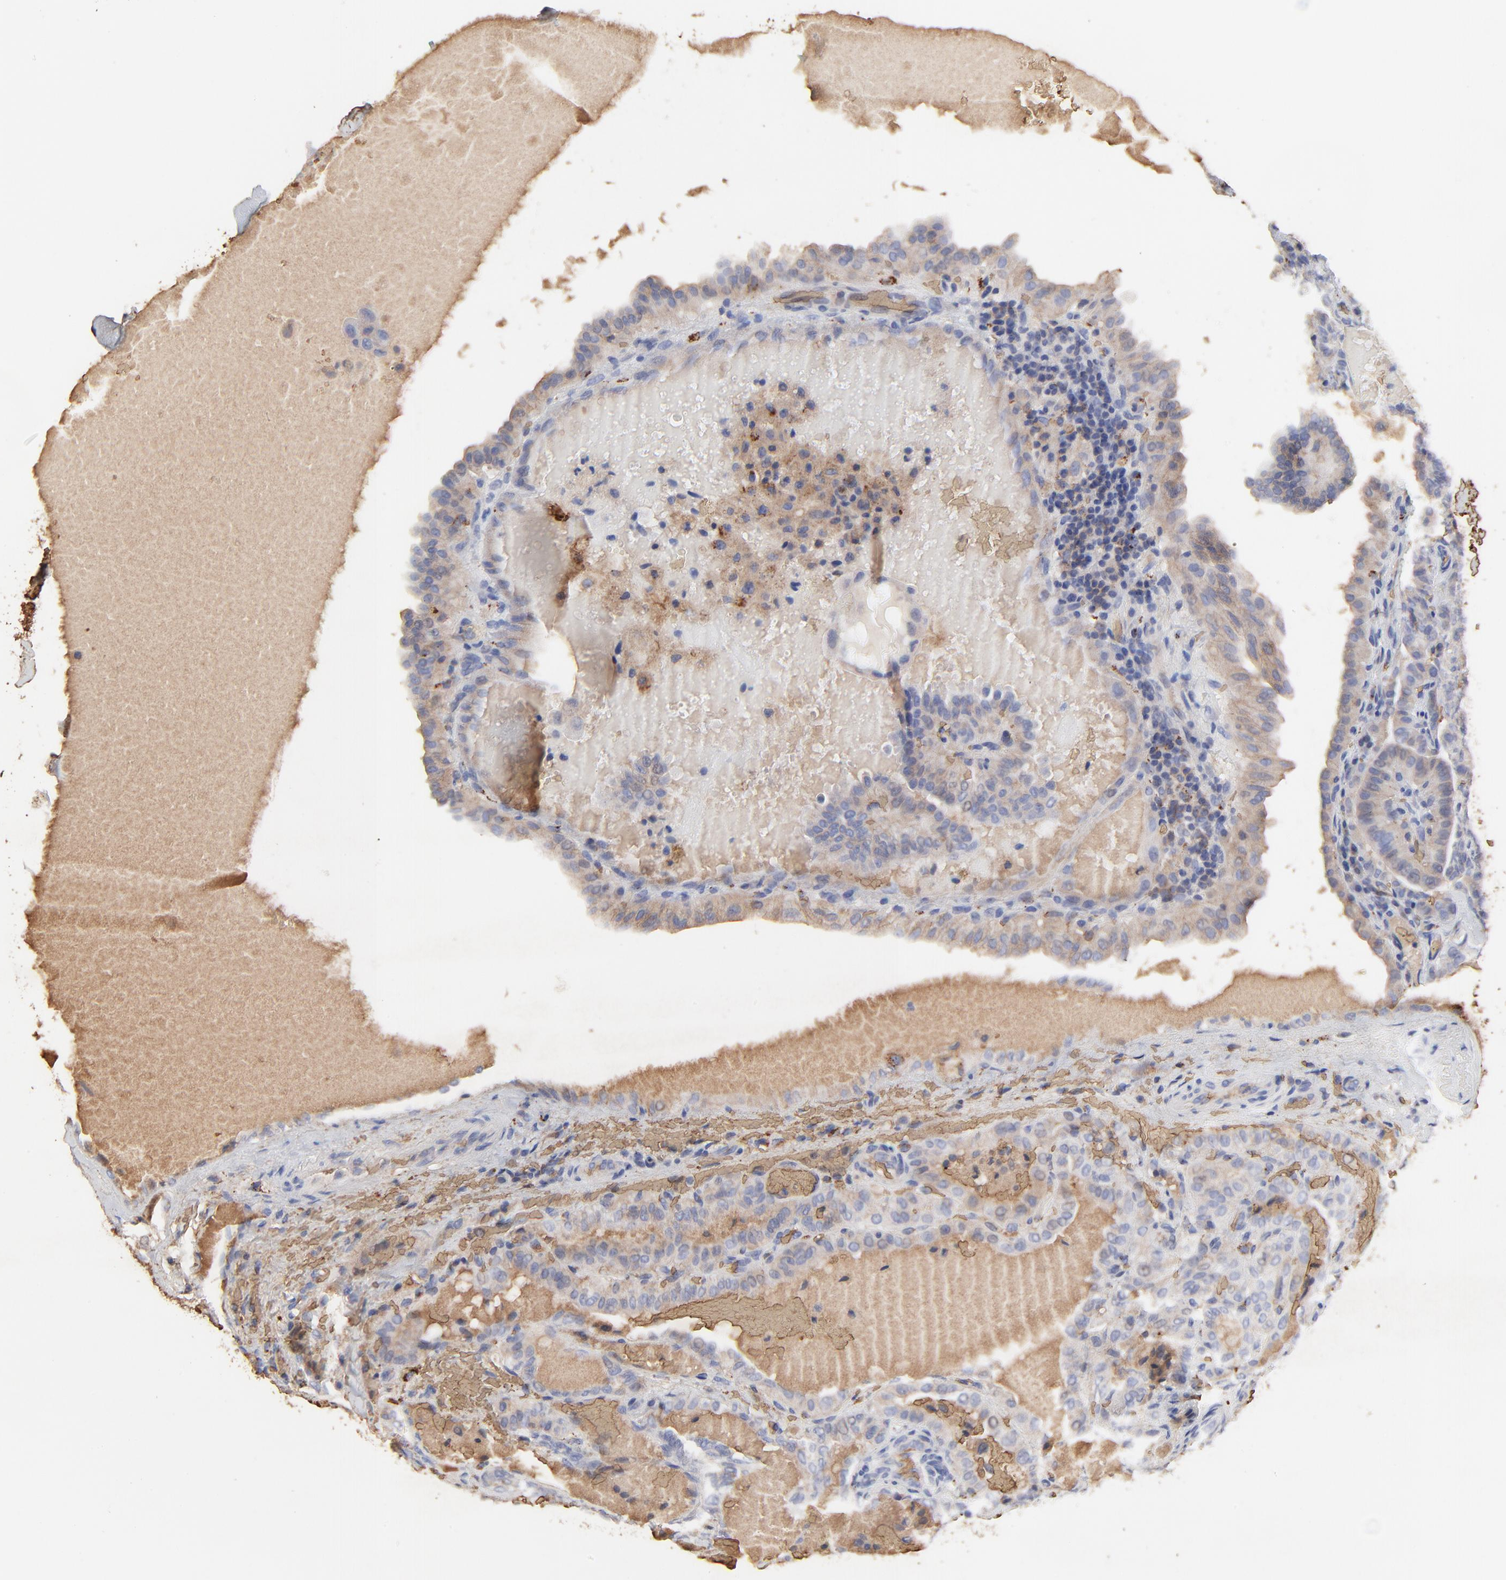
{"staining": {"intensity": "weak", "quantity": ">75%", "location": "cytoplasmic/membranous"}, "tissue": "thyroid cancer", "cell_type": "Tumor cells", "image_type": "cancer", "snomed": [{"axis": "morphology", "description": "Papillary adenocarcinoma, NOS"}, {"axis": "topography", "description": "Thyroid gland"}], "caption": "Human thyroid papillary adenocarcinoma stained for a protein (brown) exhibits weak cytoplasmic/membranous positive positivity in approximately >75% of tumor cells.", "gene": "PAG1", "patient": {"sex": "male", "age": 77}}